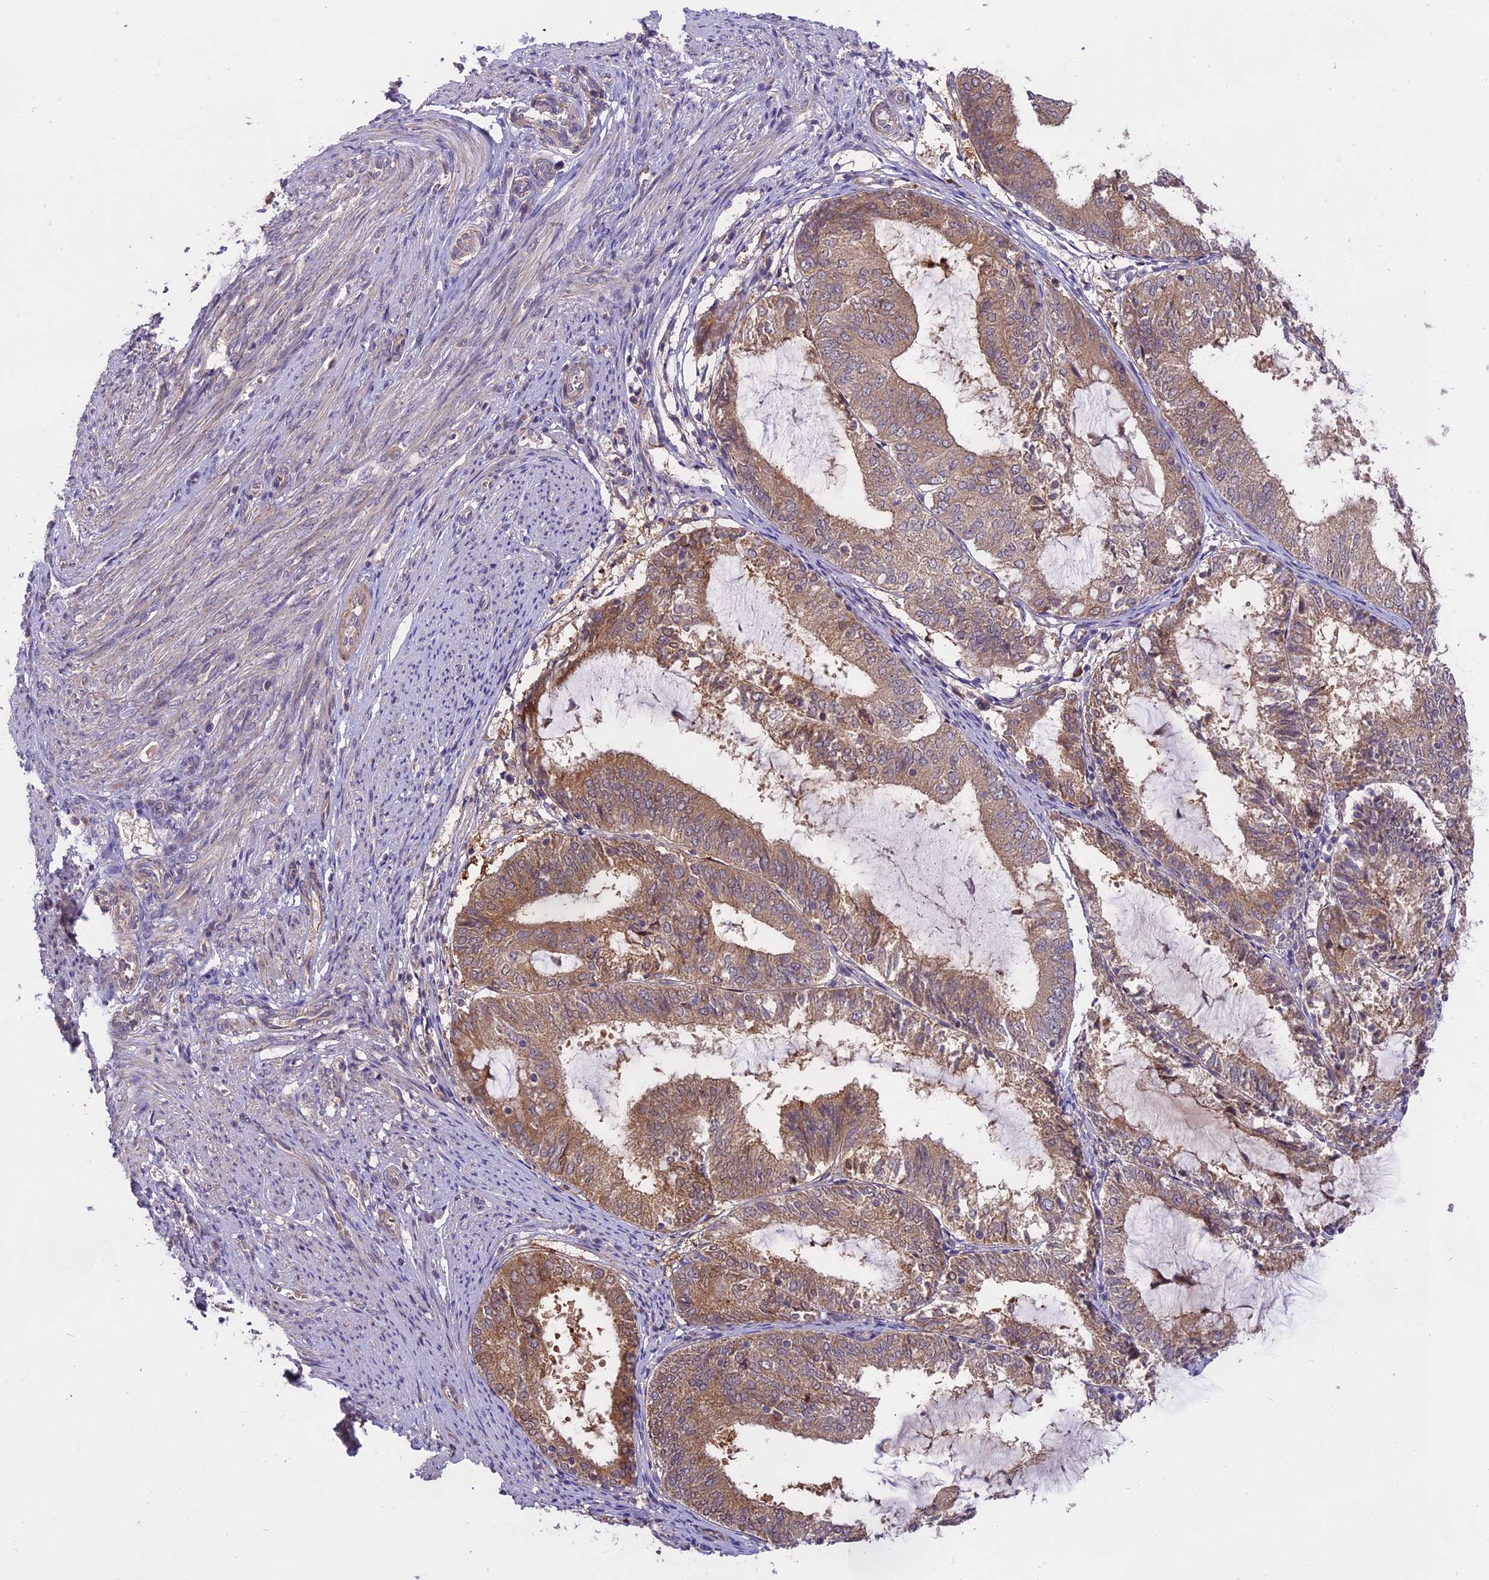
{"staining": {"intensity": "moderate", "quantity": ">75%", "location": "cytoplasmic/membranous"}, "tissue": "endometrial cancer", "cell_type": "Tumor cells", "image_type": "cancer", "snomed": [{"axis": "morphology", "description": "Adenocarcinoma, NOS"}, {"axis": "topography", "description": "Endometrium"}], "caption": "Tumor cells display medium levels of moderate cytoplasmic/membranous staining in approximately >75% of cells in human endometrial adenocarcinoma. The protein is shown in brown color, while the nuclei are stained blue.", "gene": "MEMO1", "patient": {"sex": "female", "age": 81}}